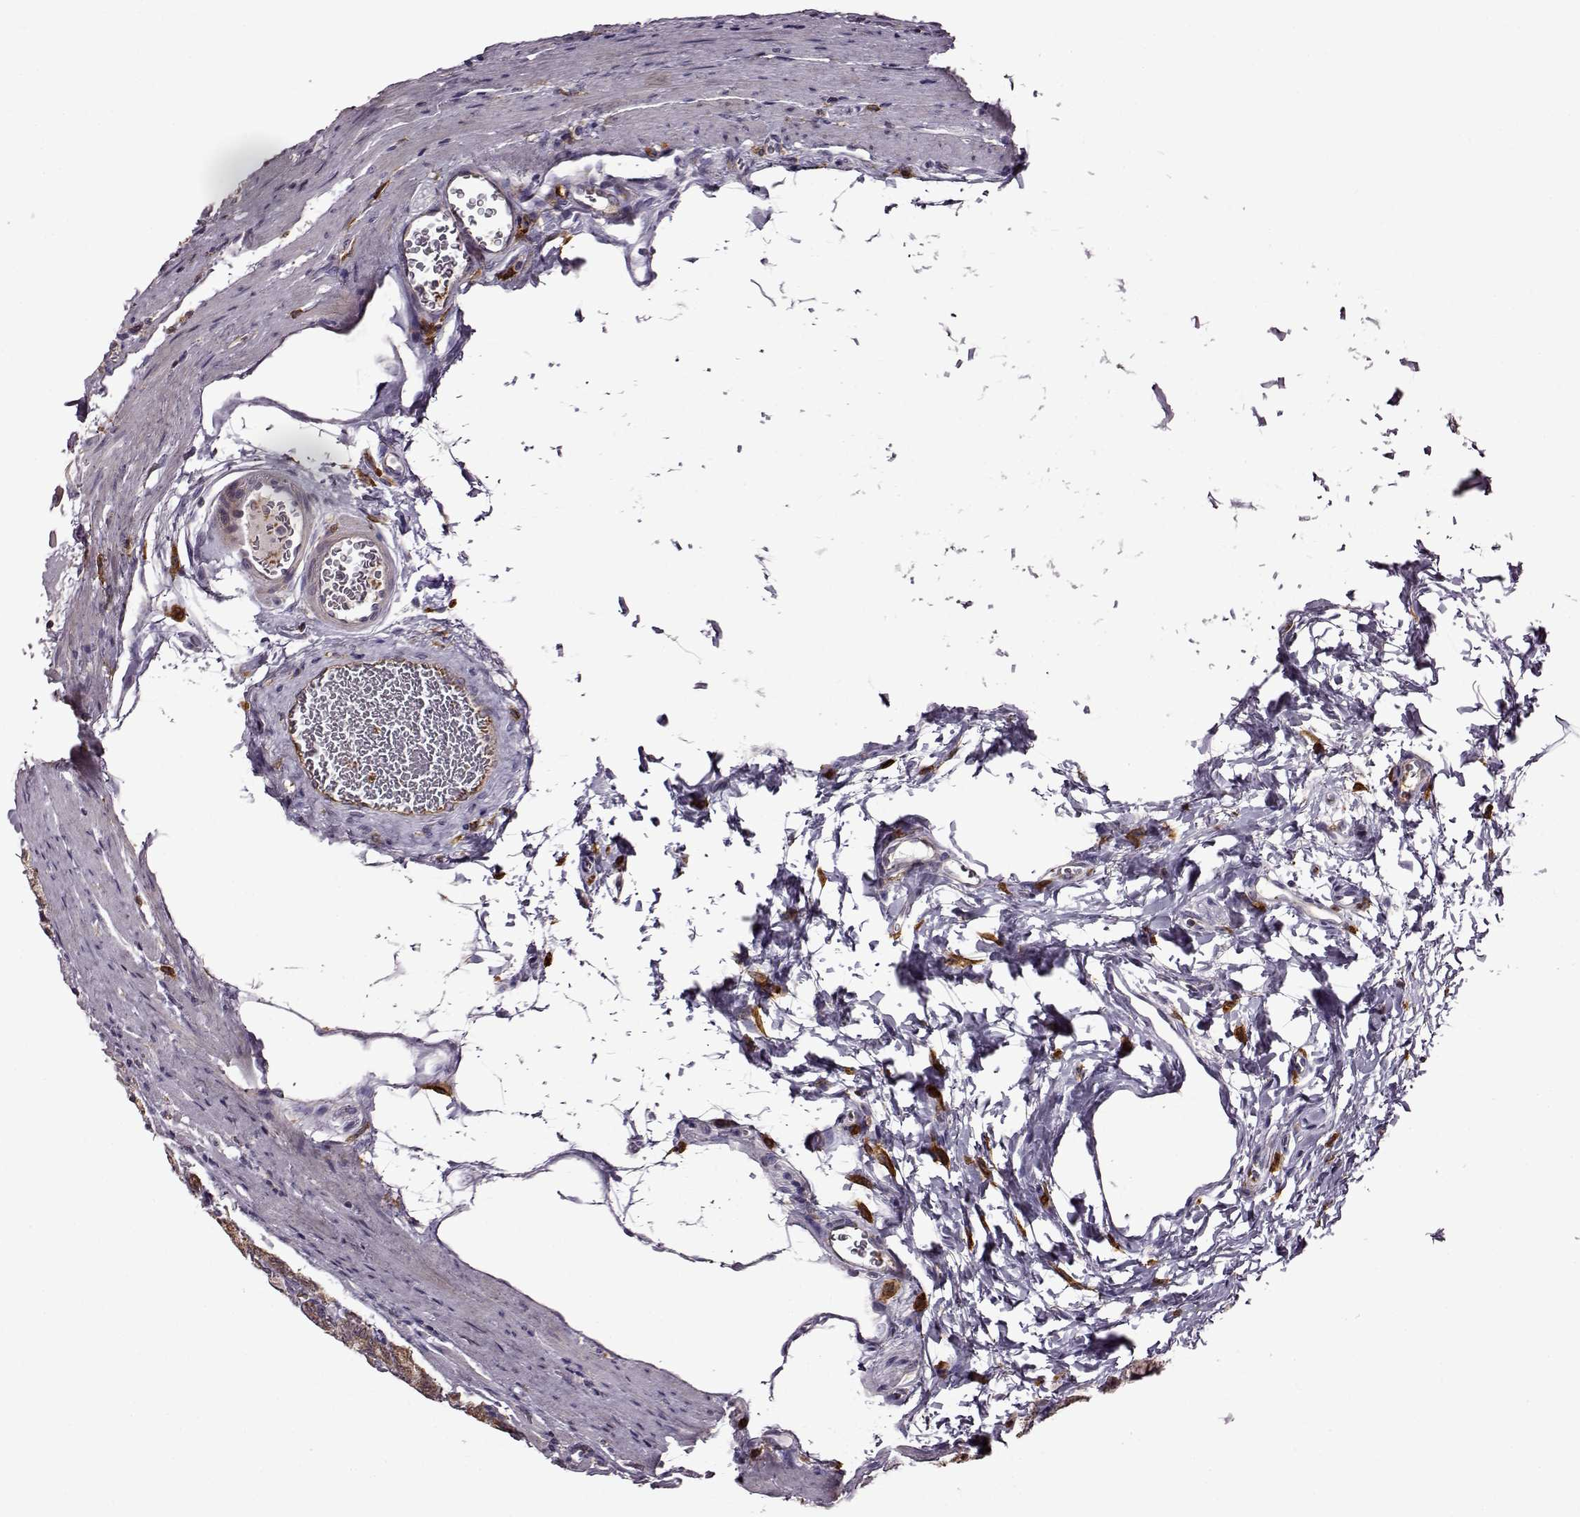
{"staining": {"intensity": "moderate", "quantity": "<25%", "location": "cytoplasmic/membranous"}, "tissue": "stomach", "cell_type": "Glandular cells", "image_type": "normal", "snomed": [{"axis": "morphology", "description": "Normal tissue, NOS"}, {"axis": "morphology", "description": "Adenocarcinoma, NOS"}, {"axis": "morphology", "description": "Adenocarcinoma, High grade"}, {"axis": "topography", "description": "Stomach, upper"}, {"axis": "topography", "description": "Stomach"}], "caption": "Unremarkable stomach was stained to show a protein in brown. There is low levels of moderate cytoplasmic/membranous positivity in about <25% of glandular cells. (DAB (3,3'-diaminobenzidine) IHC with brightfield microscopy, high magnification).", "gene": "MTSS1", "patient": {"sex": "female", "age": 65}}